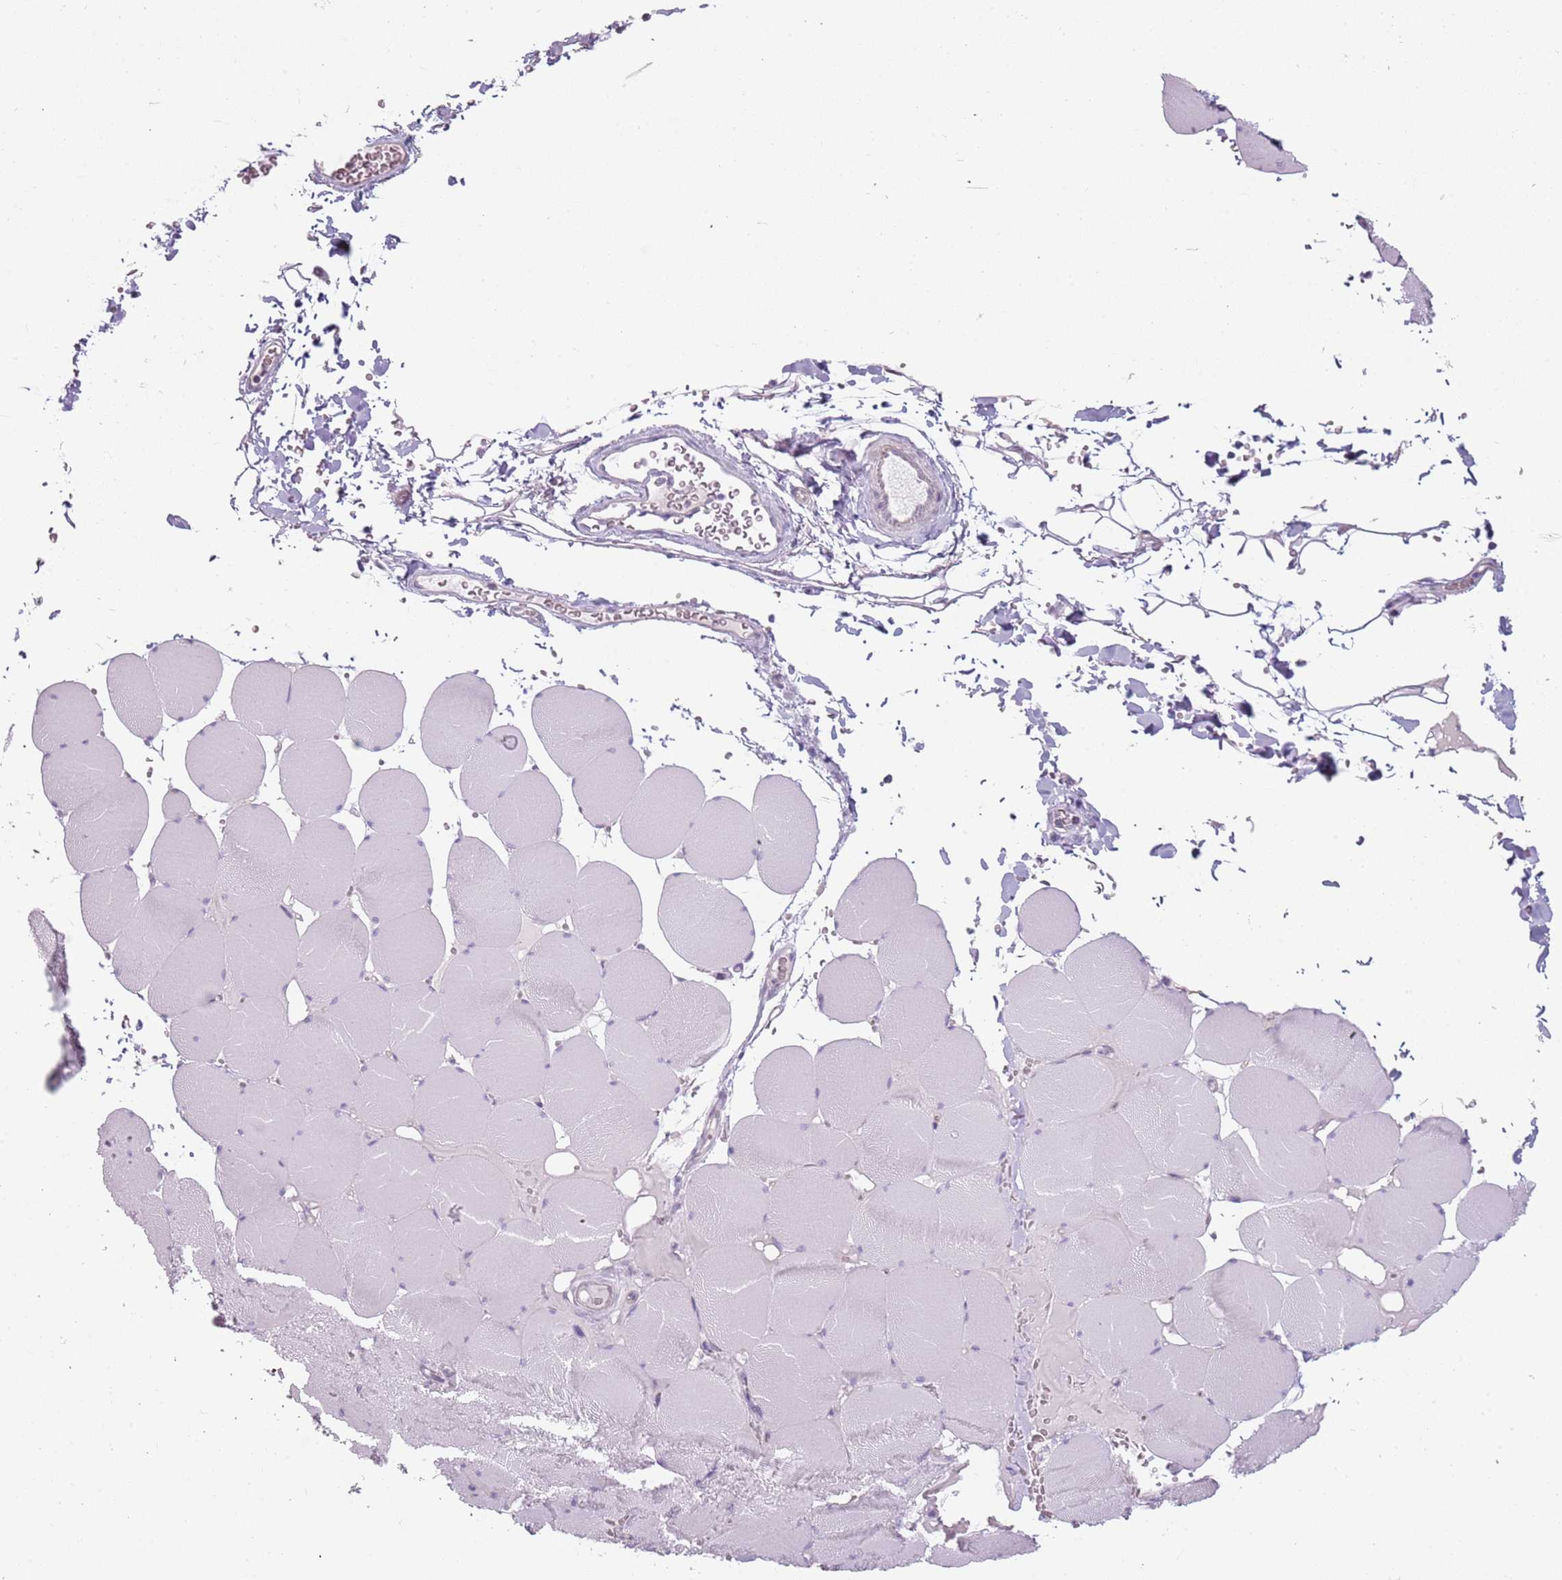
{"staining": {"intensity": "negative", "quantity": "none", "location": "none"}, "tissue": "skeletal muscle", "cell_type": "Myocytes", "image_type": "normal", "snomed": [{"axis": "morphology", "description": "Normal tissue, NOS"}, {"axis": "topography", "description": "Skeletal muscle"}, {"axis": "topography", "description": "Head-Neck"}], "caption": "Immunohistochemical staining of benign skeletal muscle displays no significant expression in myocytes.", "gene": "RFX2", "patient": {"sex": "male", "age": 66}}